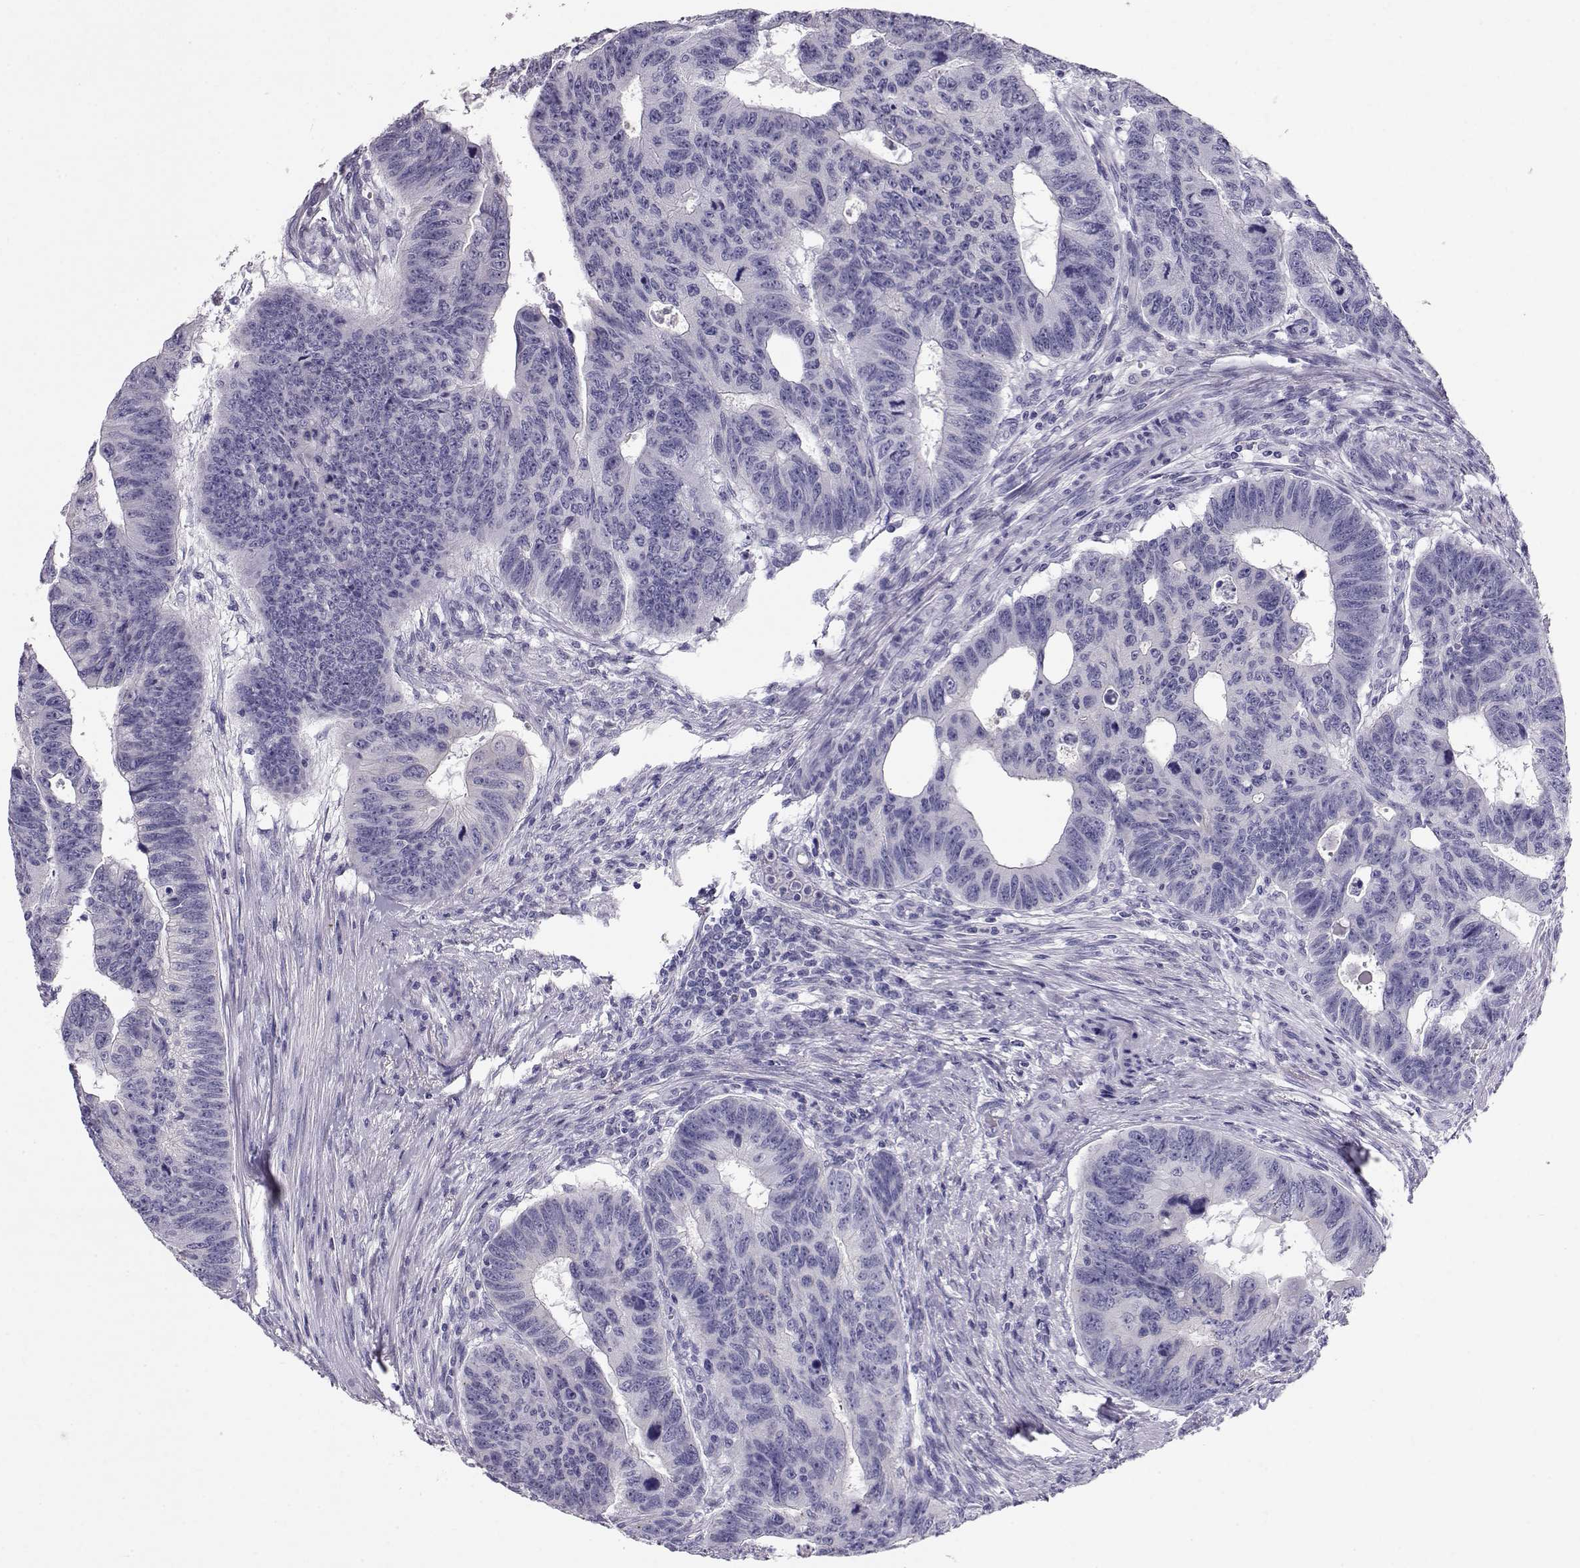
{"staining": {"intensity": "negative", "quantity": "none", "location": "none"}, "tissue": "colorectal cancer", "cell_type": "Tumor cells", "image_type": "cancer", "snomed": [{"axis": "morphology", "description": "Adenocarcinoma, NOS"}, {"axis": "topography", "description": "Rectum"}], "caption": "DAB (3,3'-diaminobenzidine) immunohistochemical staining of human colorectal cancer (adenocarcinoma) shows no significant staining in tumor cells. The staining was performed using DAB to visualize the protein expression in brown, while the nuclei were stained in blue with hematoxylin (Magnification: 20x).", "gene": "GPR26", "patient": {"sex": "female", "age": 85}}